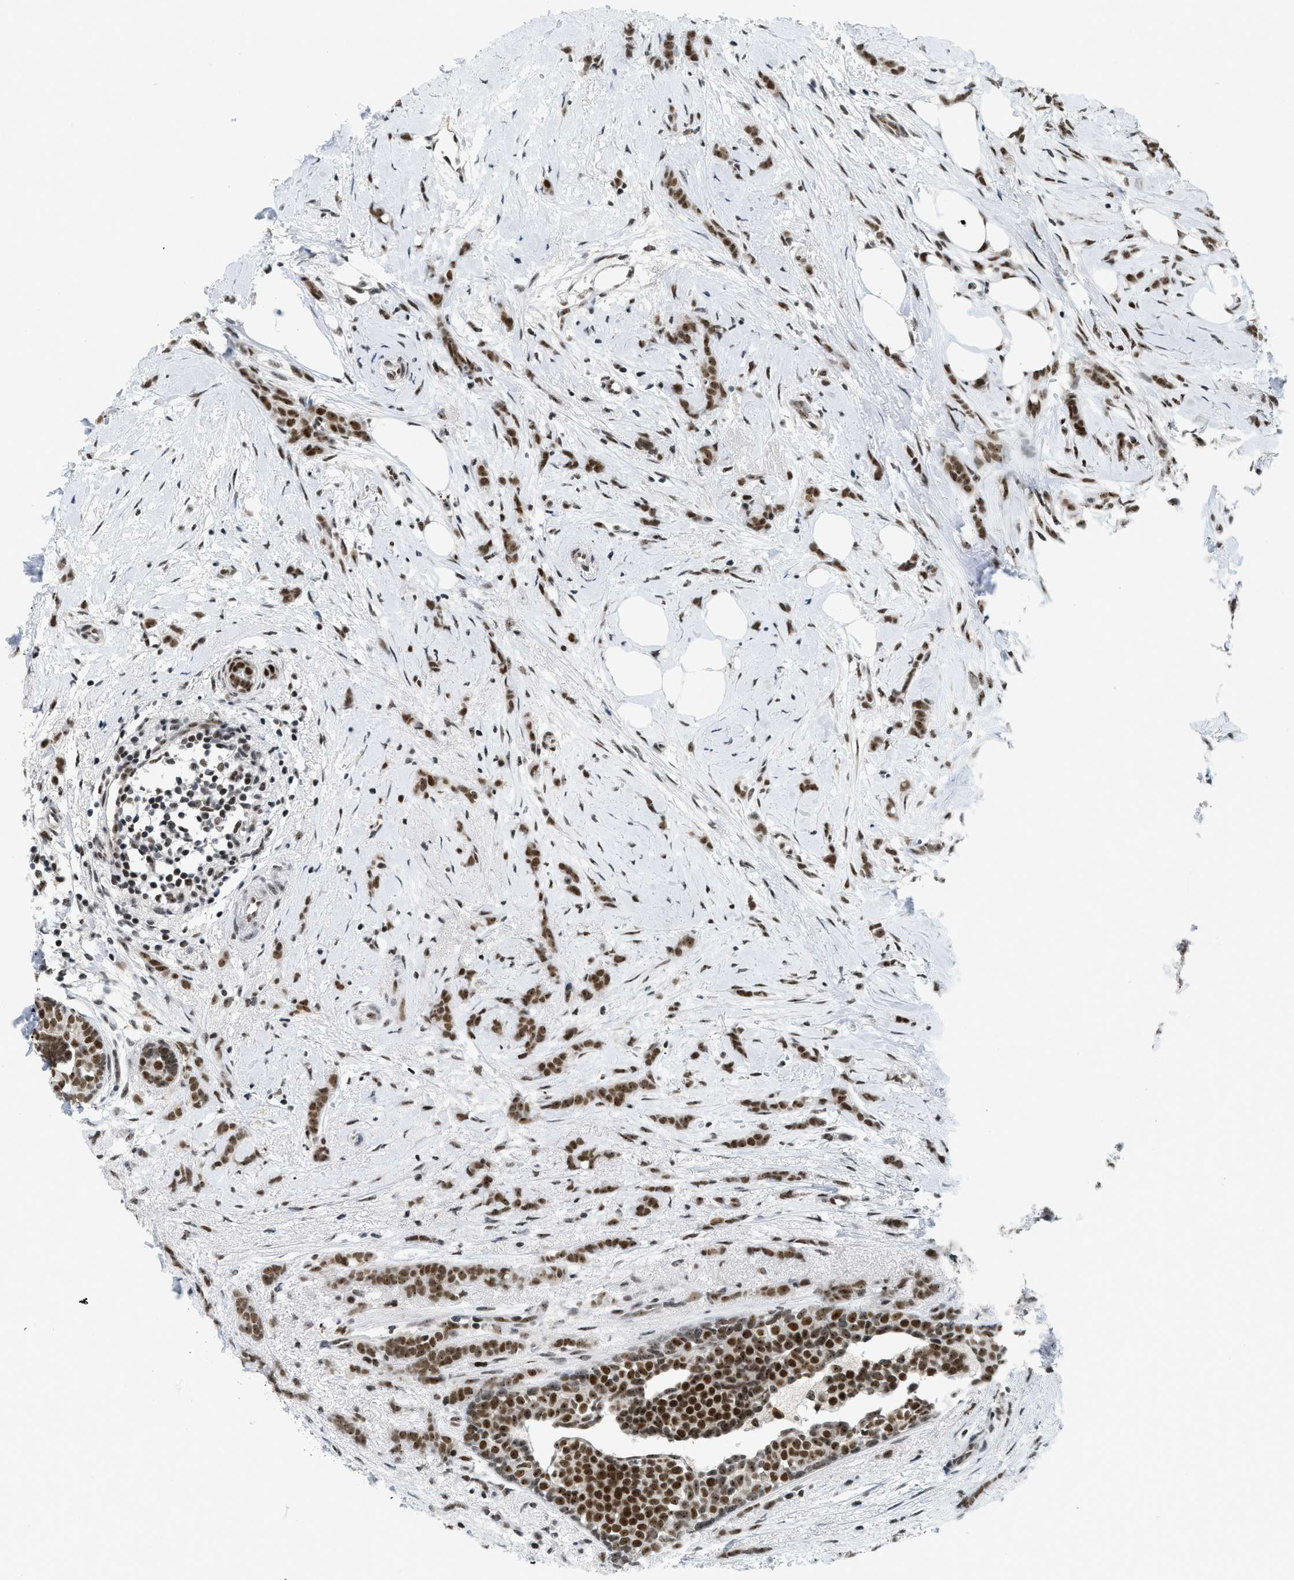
{"staining": {"intensity": "strong", "quantity": ">75%", "location": "nuclear"}, "tissue": "breast cancer", "cell_type": "Tumor cells", "image_type": "cancer", "snomed": [{"axis": "morphology", "description": "Lobular carcinoma, in situ"}, {"axis": "morphology", "description": "Lobular carcinoma"}, {"axis": "topography", "description": "Breast"}], "caption": "Breast lobular carcinoma in situ was stained to show a protein in brown. There is high levels of strong nuclear positivity in approximately >75% of tumor cells. Nuclei are stained in blue.", "gene": "URB1", "patient": {"sex": "female", "age": 41}}